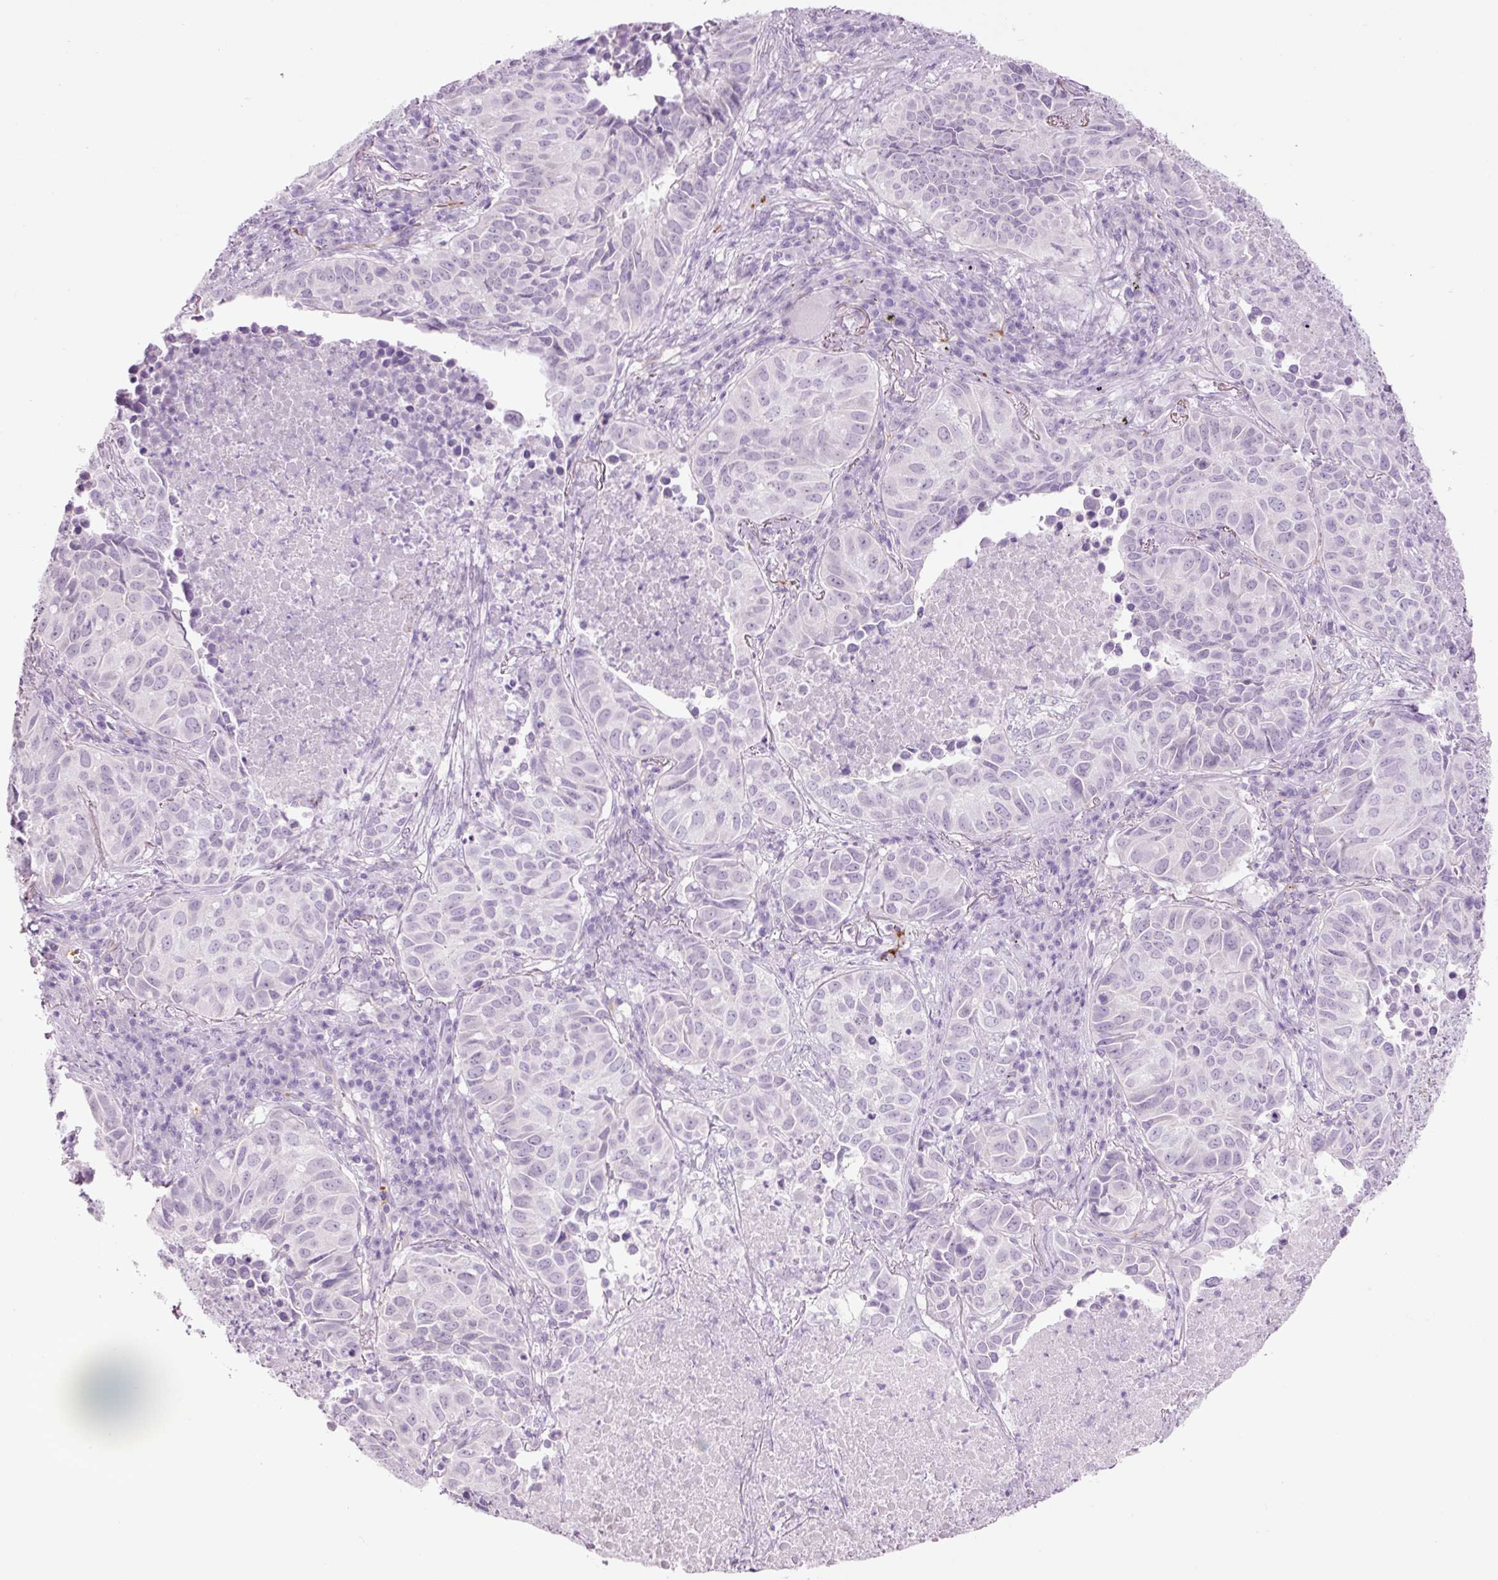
{"staining": {"intensity": "negative", "quantity": "none", "location": "none"}, "tissue": "lung cancer", "cell_type": "Tumor cells", "image_type": "cancer", "snomed": [{"axis": "morphology", "description": "Adenocarcinoma, NOS"}, {"axis": "topography", "description": "Lung"}], "caption": "Immunohistochemistry histopathology image of neoplastic tissue: adenocarcinoma (lung) stained with DAB displays no significant protein positivity in tumor cells.", "gene": "HSPA4L", "patient": {"sex": "female", "age": 50}}